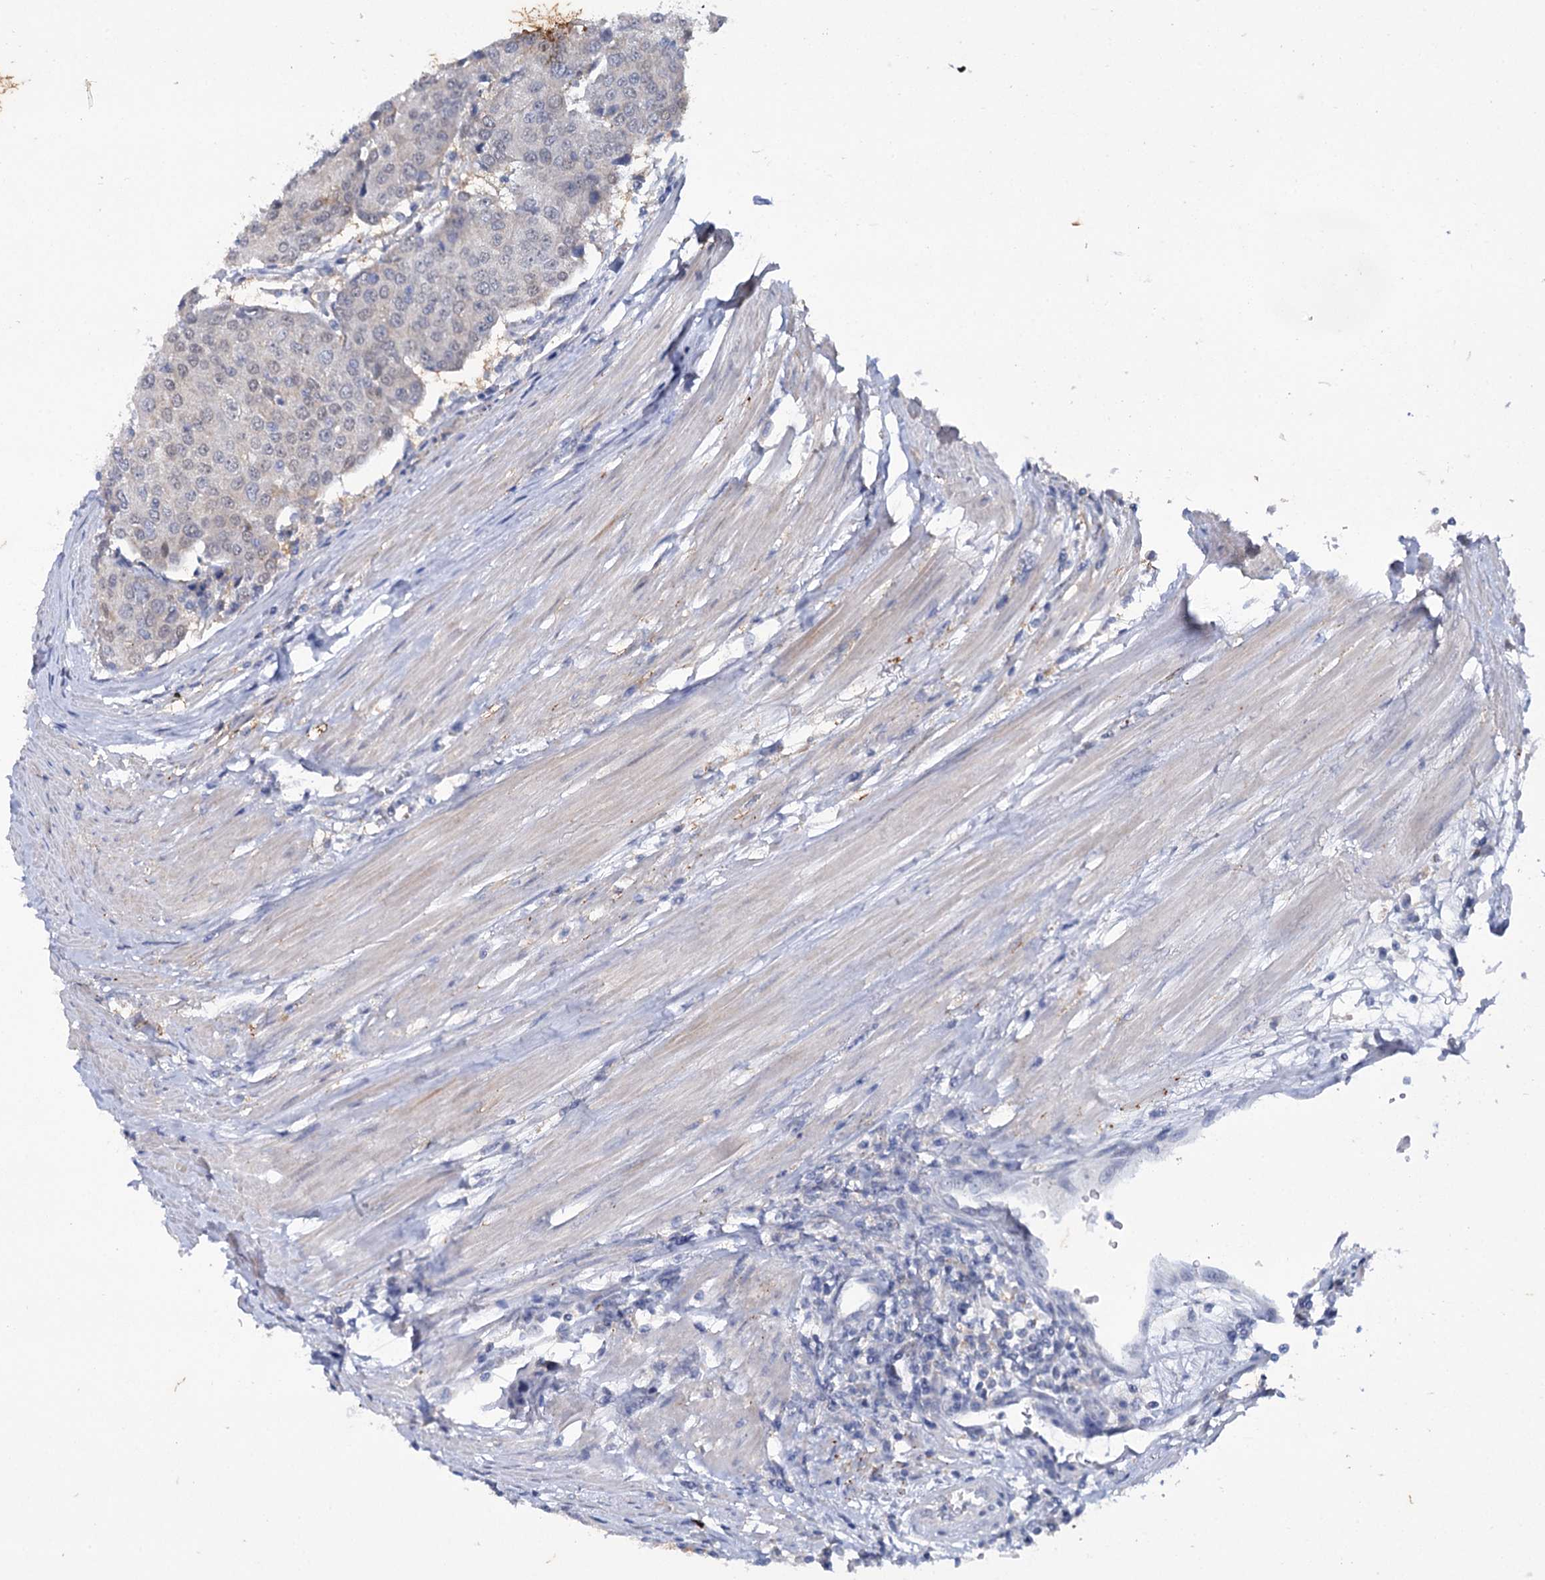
{"staining": {"intensity": "negative", "quantity": "none", "location": "none"}, "tissue": "urothelial cancer", "cell_type": "Tumor cells", "image_type": "cancer", "snomed": [{"axis": "morphology", "description": "Urothelial carcinoma, High grade"}, {"axis": "topography", "description": "Urinary bladder"}], "caption": "Image shows no protein expression in tumor cells of urothelial cancer tissue.", "gene": "MID1IP1", "patient": {"sex": "female", "age": 85}}